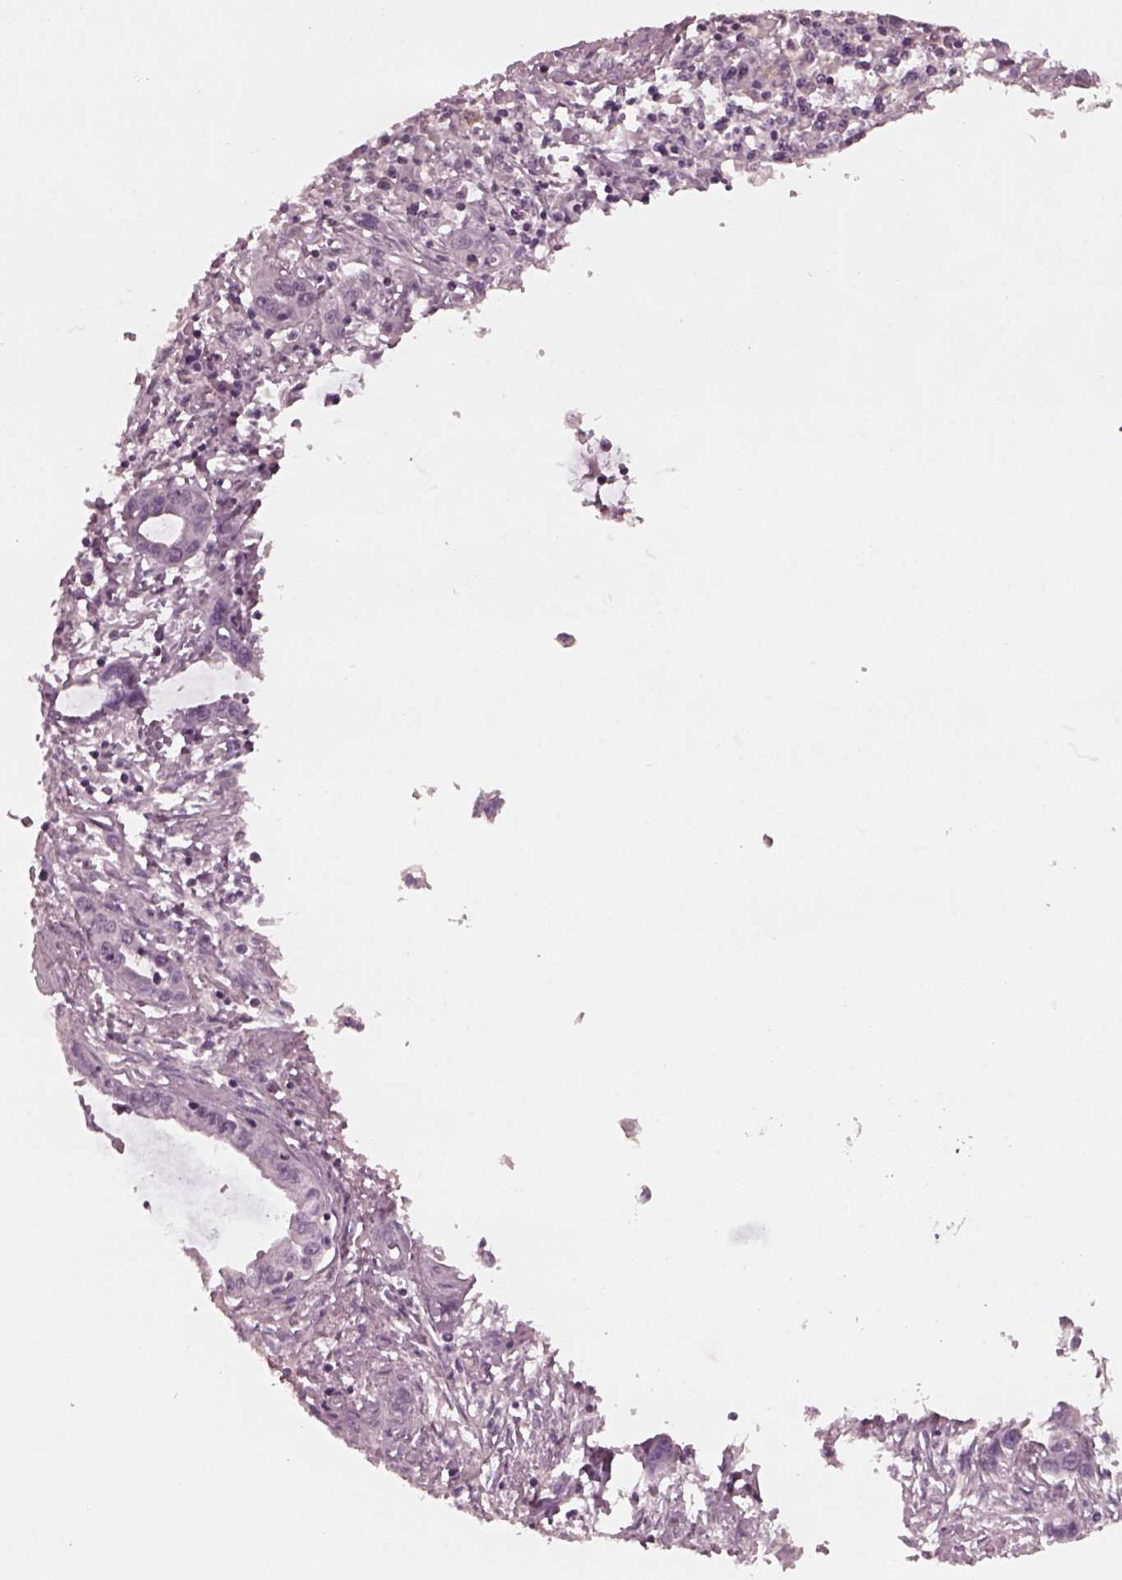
{"staining": {"intensity": "negative", "quantity": "none", "location": "none"}, "tissue": "liver cancer", "cell_type": "Tumor cells", "image_type": "cancer", "snomed": [{"axis": "morphology", "description": "Cholangiocarcinoma"}, {"axis": "topography", "description": "Liver"}], "caption": "Immunohistochemistry image of neoplastic tissue: liver cancer stained with DAB (3,3'-diaminobenzidine) demonstrates no significant protein staining in tumor cells.", "gene": "SAXO1", "patient": {"sex": "male", "age": 58}}